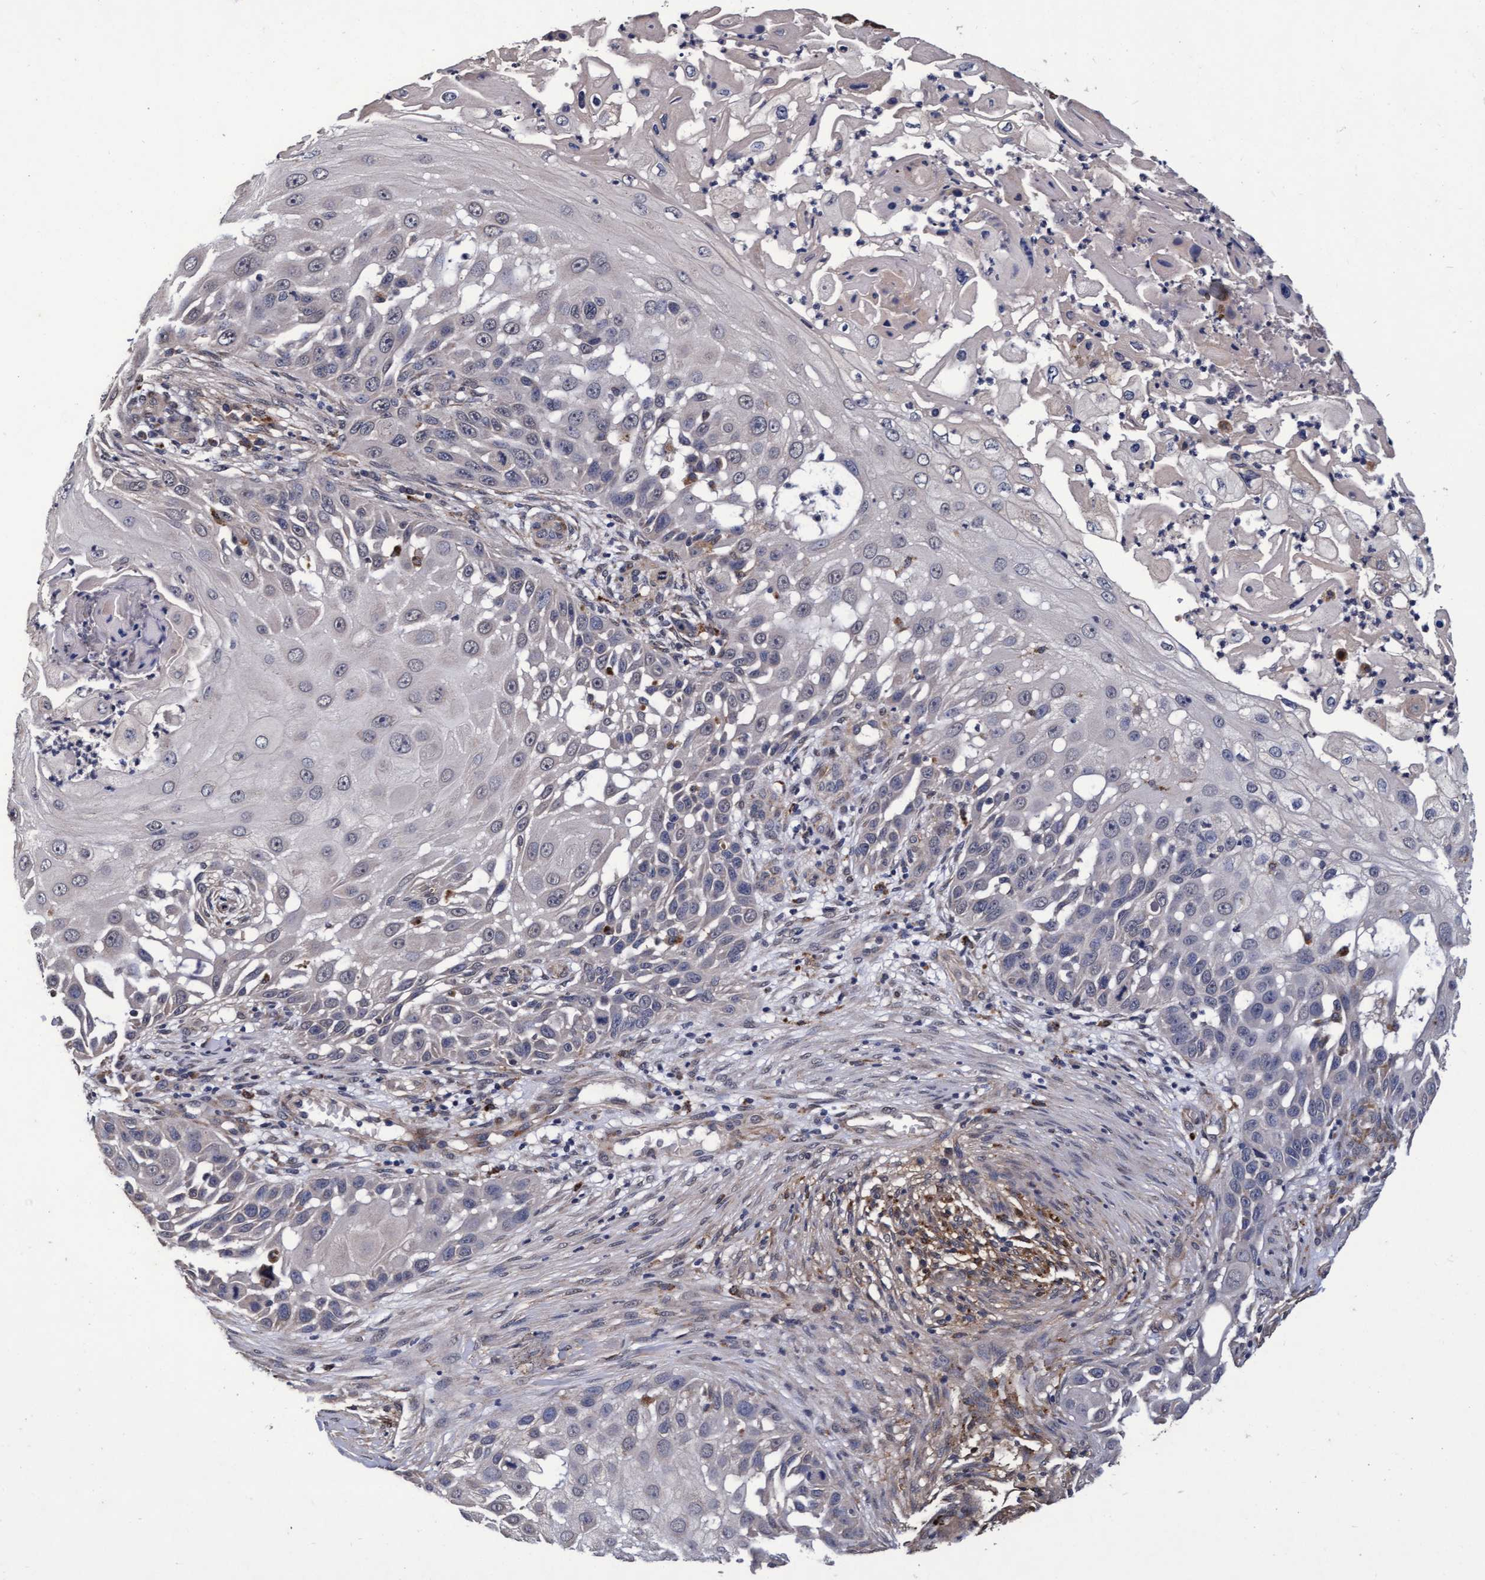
{"staining": {"intensity": "negative", "quantity": "none", "location": "none"}, "tissue": "skin cancer", "cell_type": "Tumor cells", "image_type": "cancer", "snomed": [{"axis": "morphology", "description": "Squamous cell carcinoma, NOS"}, {"axis": "topography", "description": "Skin"}], "caption": "DAB immunohistochemical staining of skin cancer shows no significant positivity in tumor cells.", "gene": "CPQ", "patient": {"sex": "female", "age": 44}}